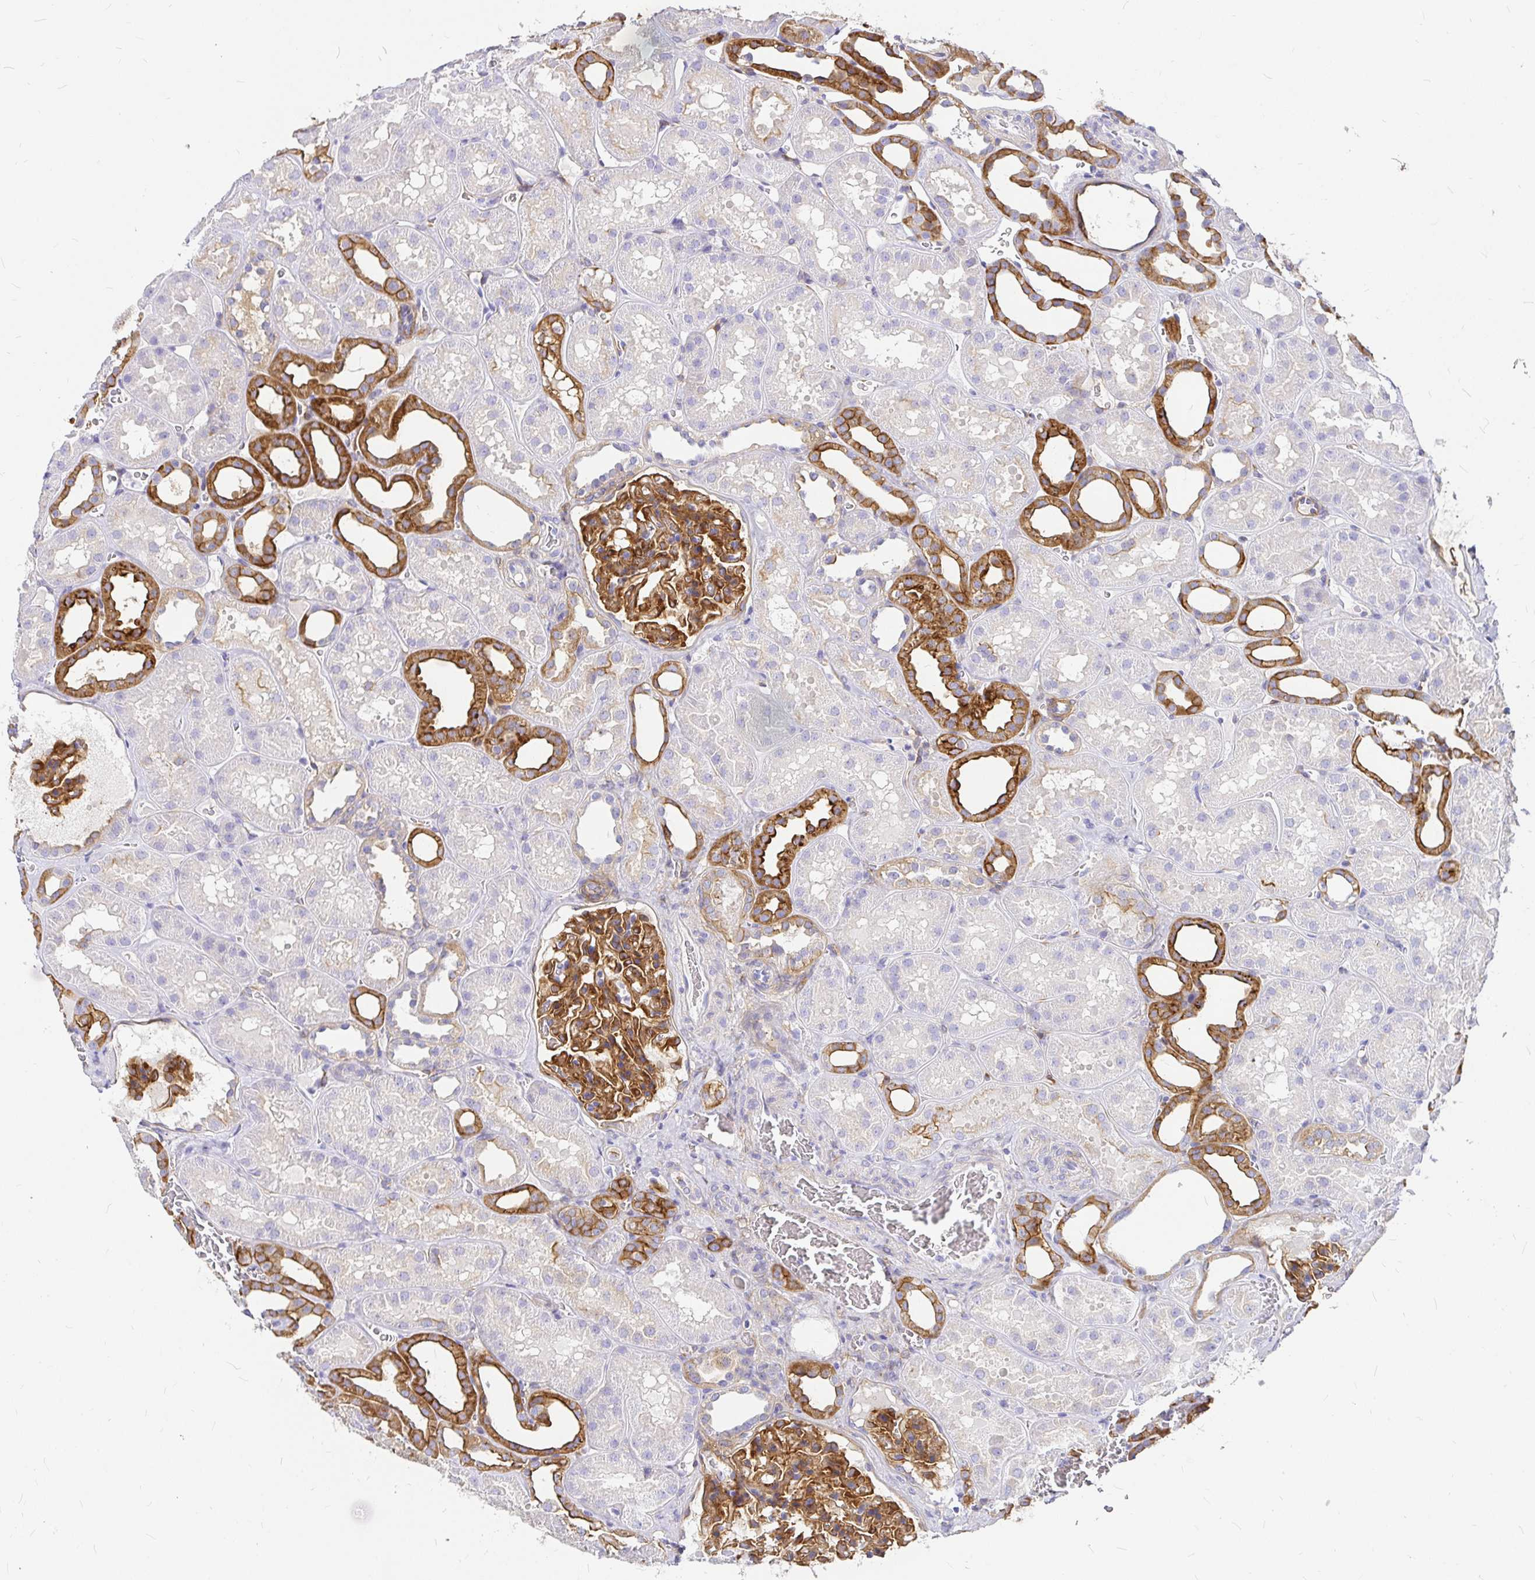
{"staining": {"intensity": "strong", "quantity": ">75%", "location": "cytoplasmic/membranous"}, "tissue": "kidney", "cell_type": "Cells in glomeruli", "image_type": "normal", "snomed": [{"axis": "morphology", "description": "Normal tissue, NOS"}, {"axis": "topography", "description": "Kidney"}], "caption": "Immunohistochemical staining of normal human kidney reveals high levels of strong cytoplasmic/membranous positivity in about >75% of cells in glomeruli.", "gene": "MYO1B", "patient": {"sex": "female", "age": 41}}